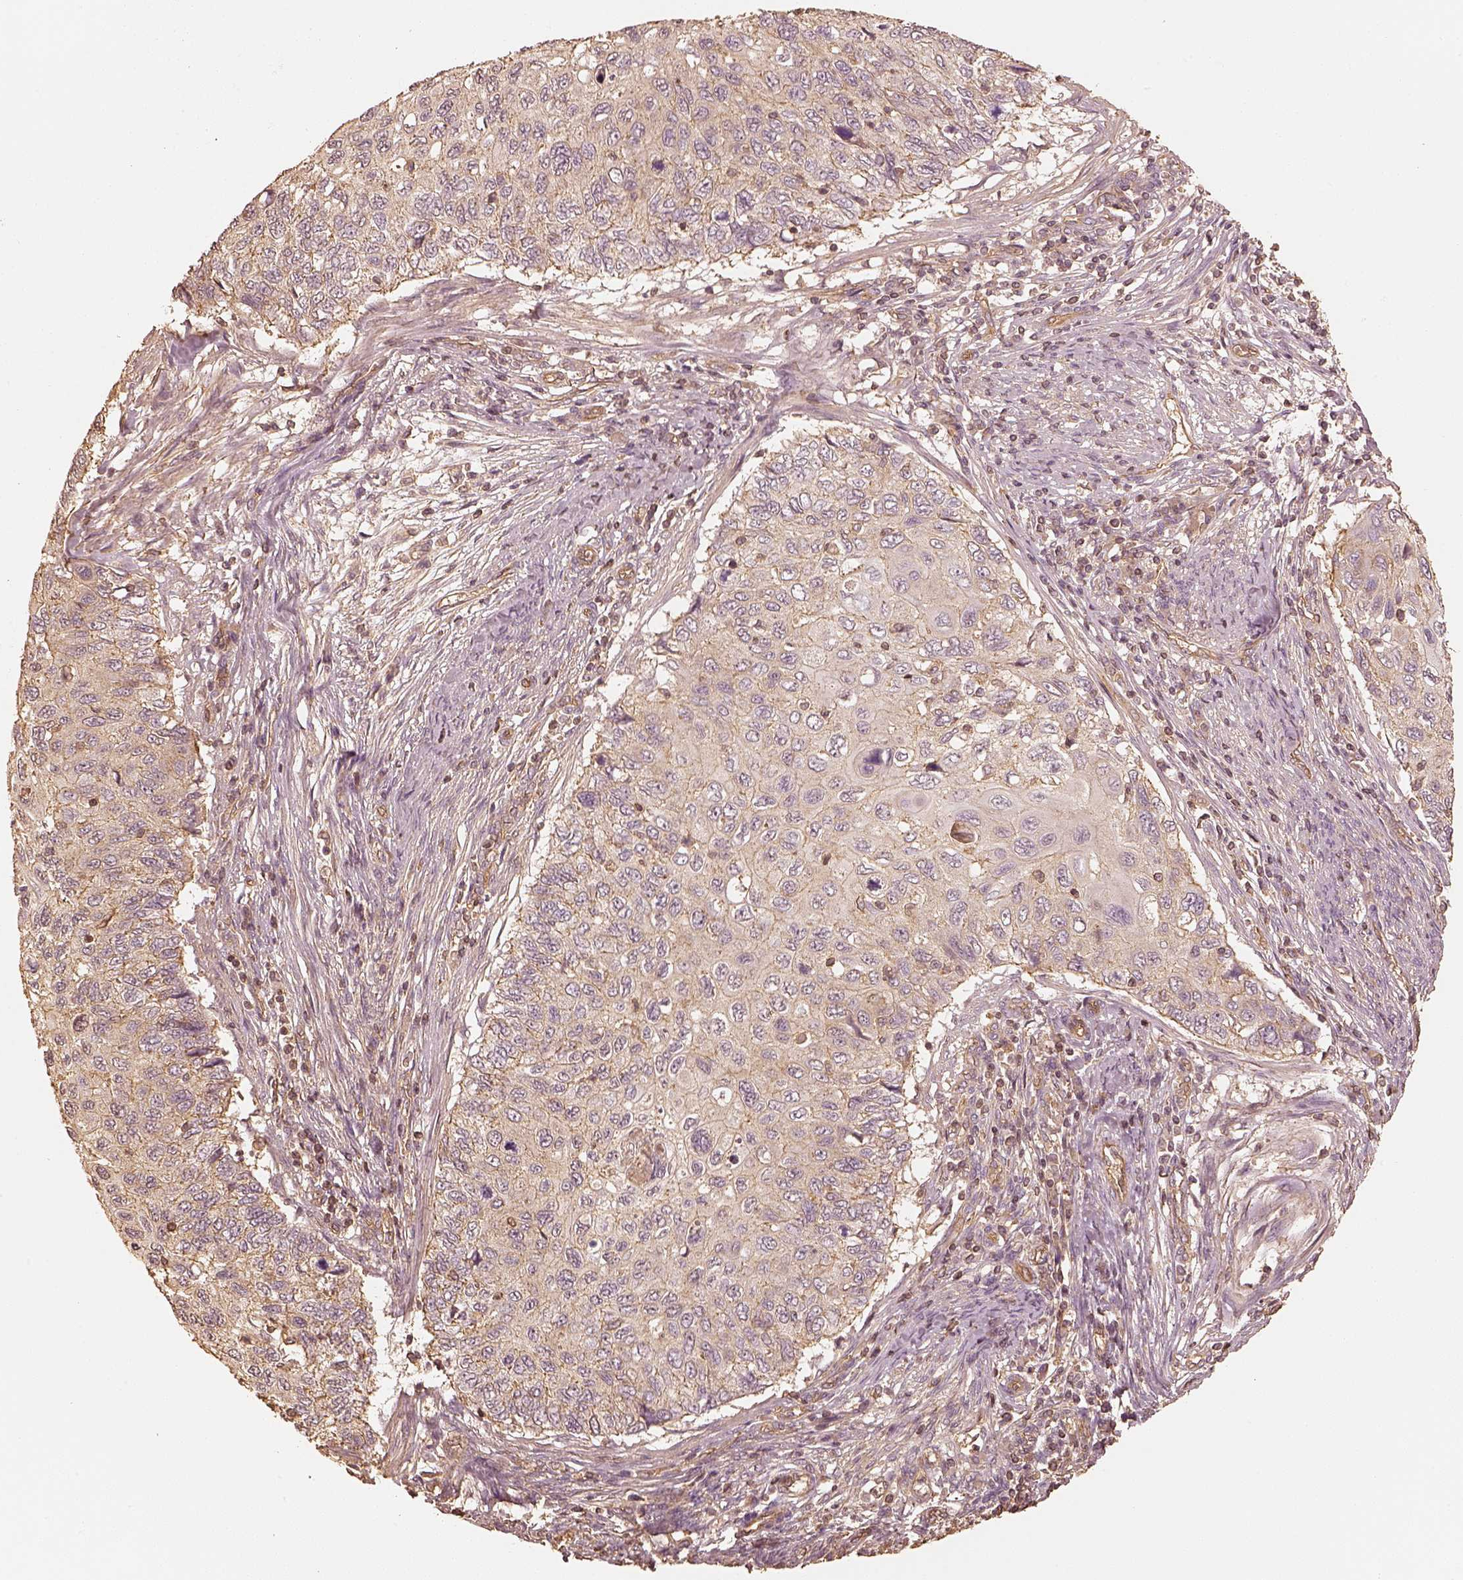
{"staining": {"intensity": "weak", "quantity": ">75%", "location": "cytoplasmic/membranous"}, "tissue": "cervical cancer", "cell_type": "Tumor cells", "image_type": "cancer", "snomed": [{"axis": "morphology", "description": "Squamous cell carcinoma, NOS"}, {"axis": "topography", "description": "Cervix"}], "caption": "Cervical squamous cell carcinoma stained with a protein marker demonstrates weak staining in tumor cells.", "gene": "WDR7", "patient": {"sex": "female", "age": 70}}